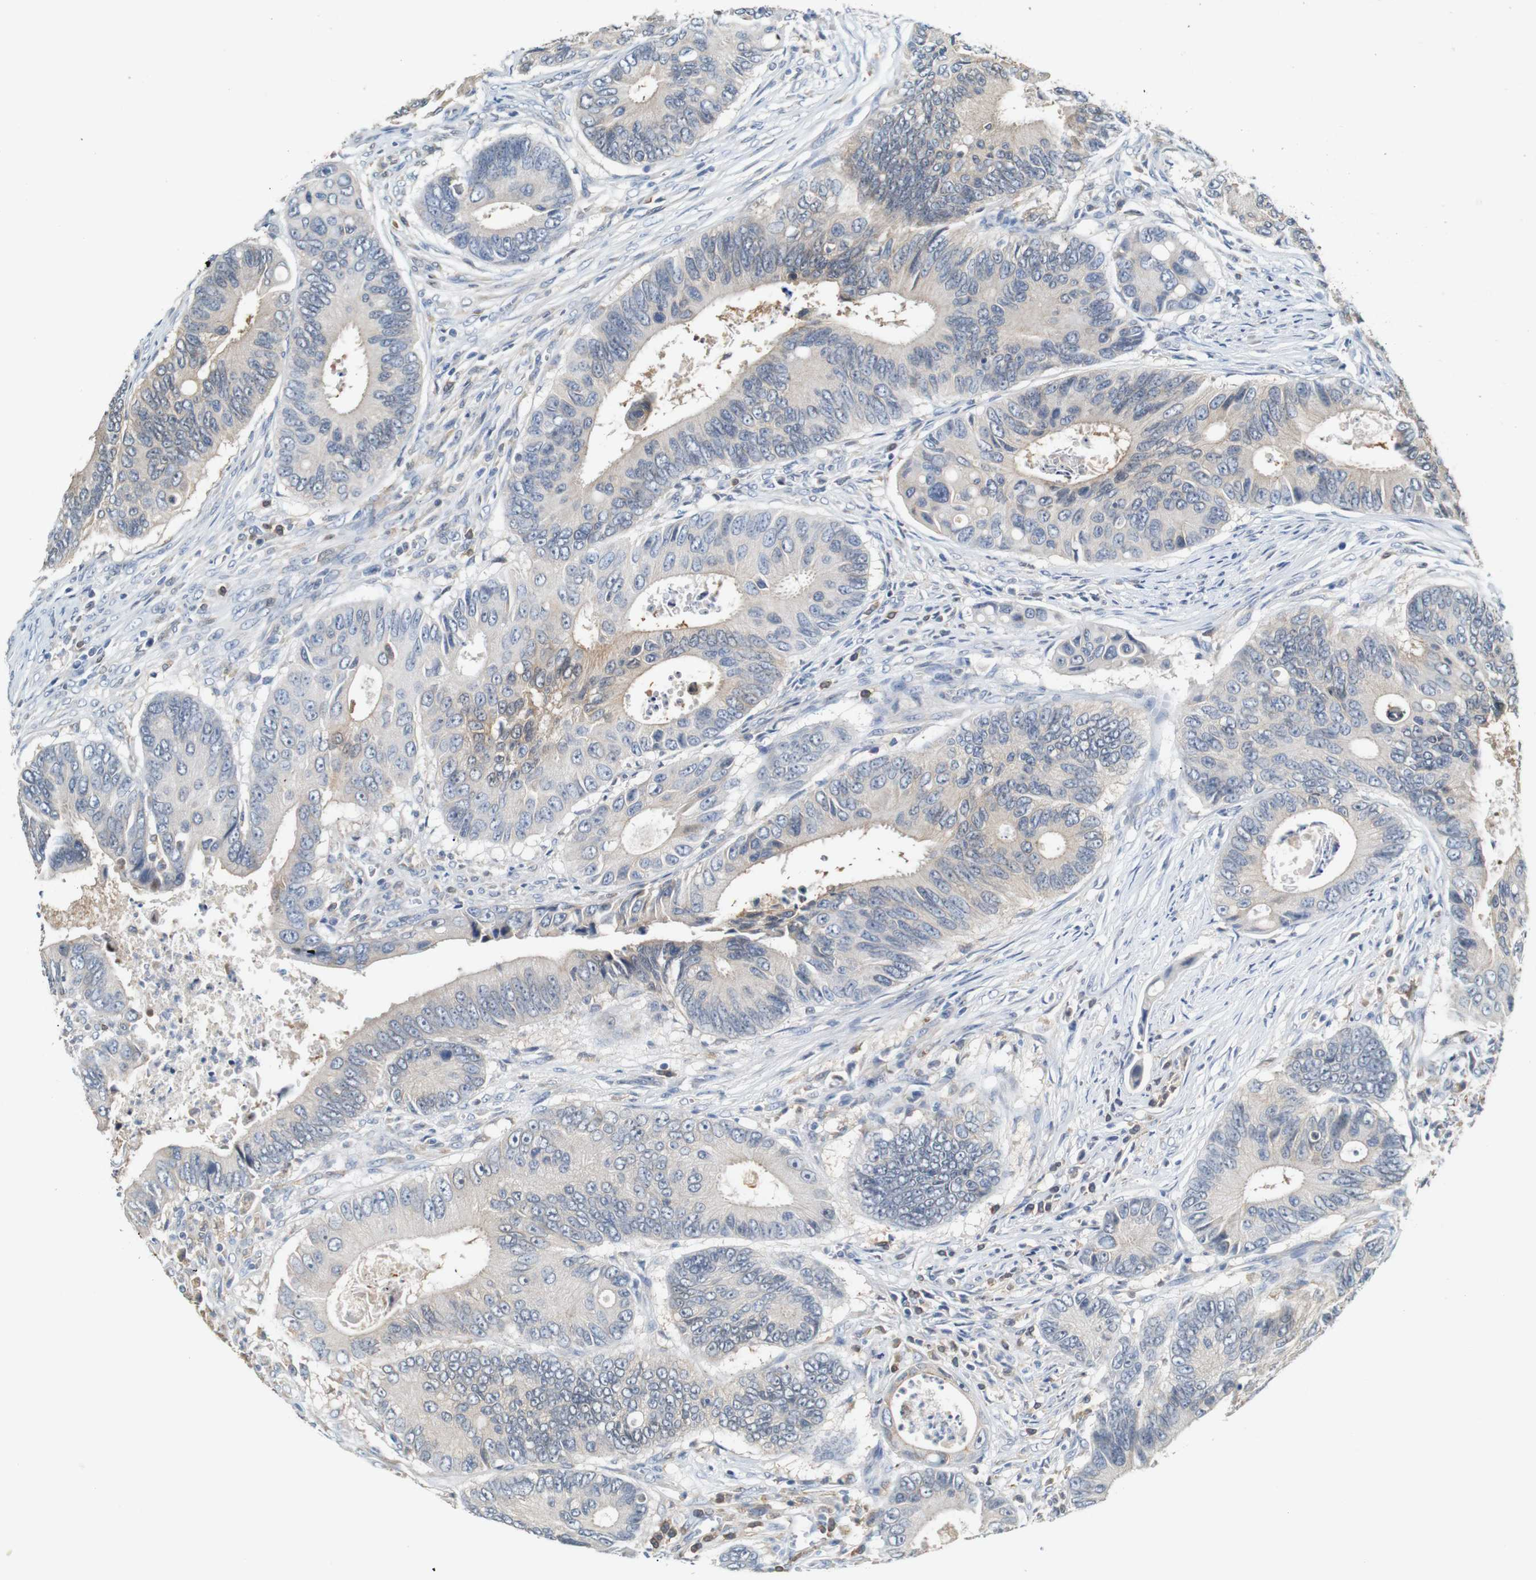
{"staining": {"intensity": "weak", "quantity": "25%-75%", "location": "cytoplasmic/membranous"}, "tissue": "colorectal cancer", "cell_type": "Tumor cells", "image_type": "cancer", "snomed": [{"axis": "morphology", "description": "Inflammation, NOS"}, {"axis": "morphology", "description": "Adenocarcinoma, NOS"}, {"axis": "topography", "description": "Colon"}], "caption": "IHC (DAB) staining of human colorectal adenocarcinoma exhibits weak cytoplasmic/membranous protein staining in approximately 25%-75% of tumor cells.", "gene": "NEBL", "patient": {"sex": "male", "age": 72}}